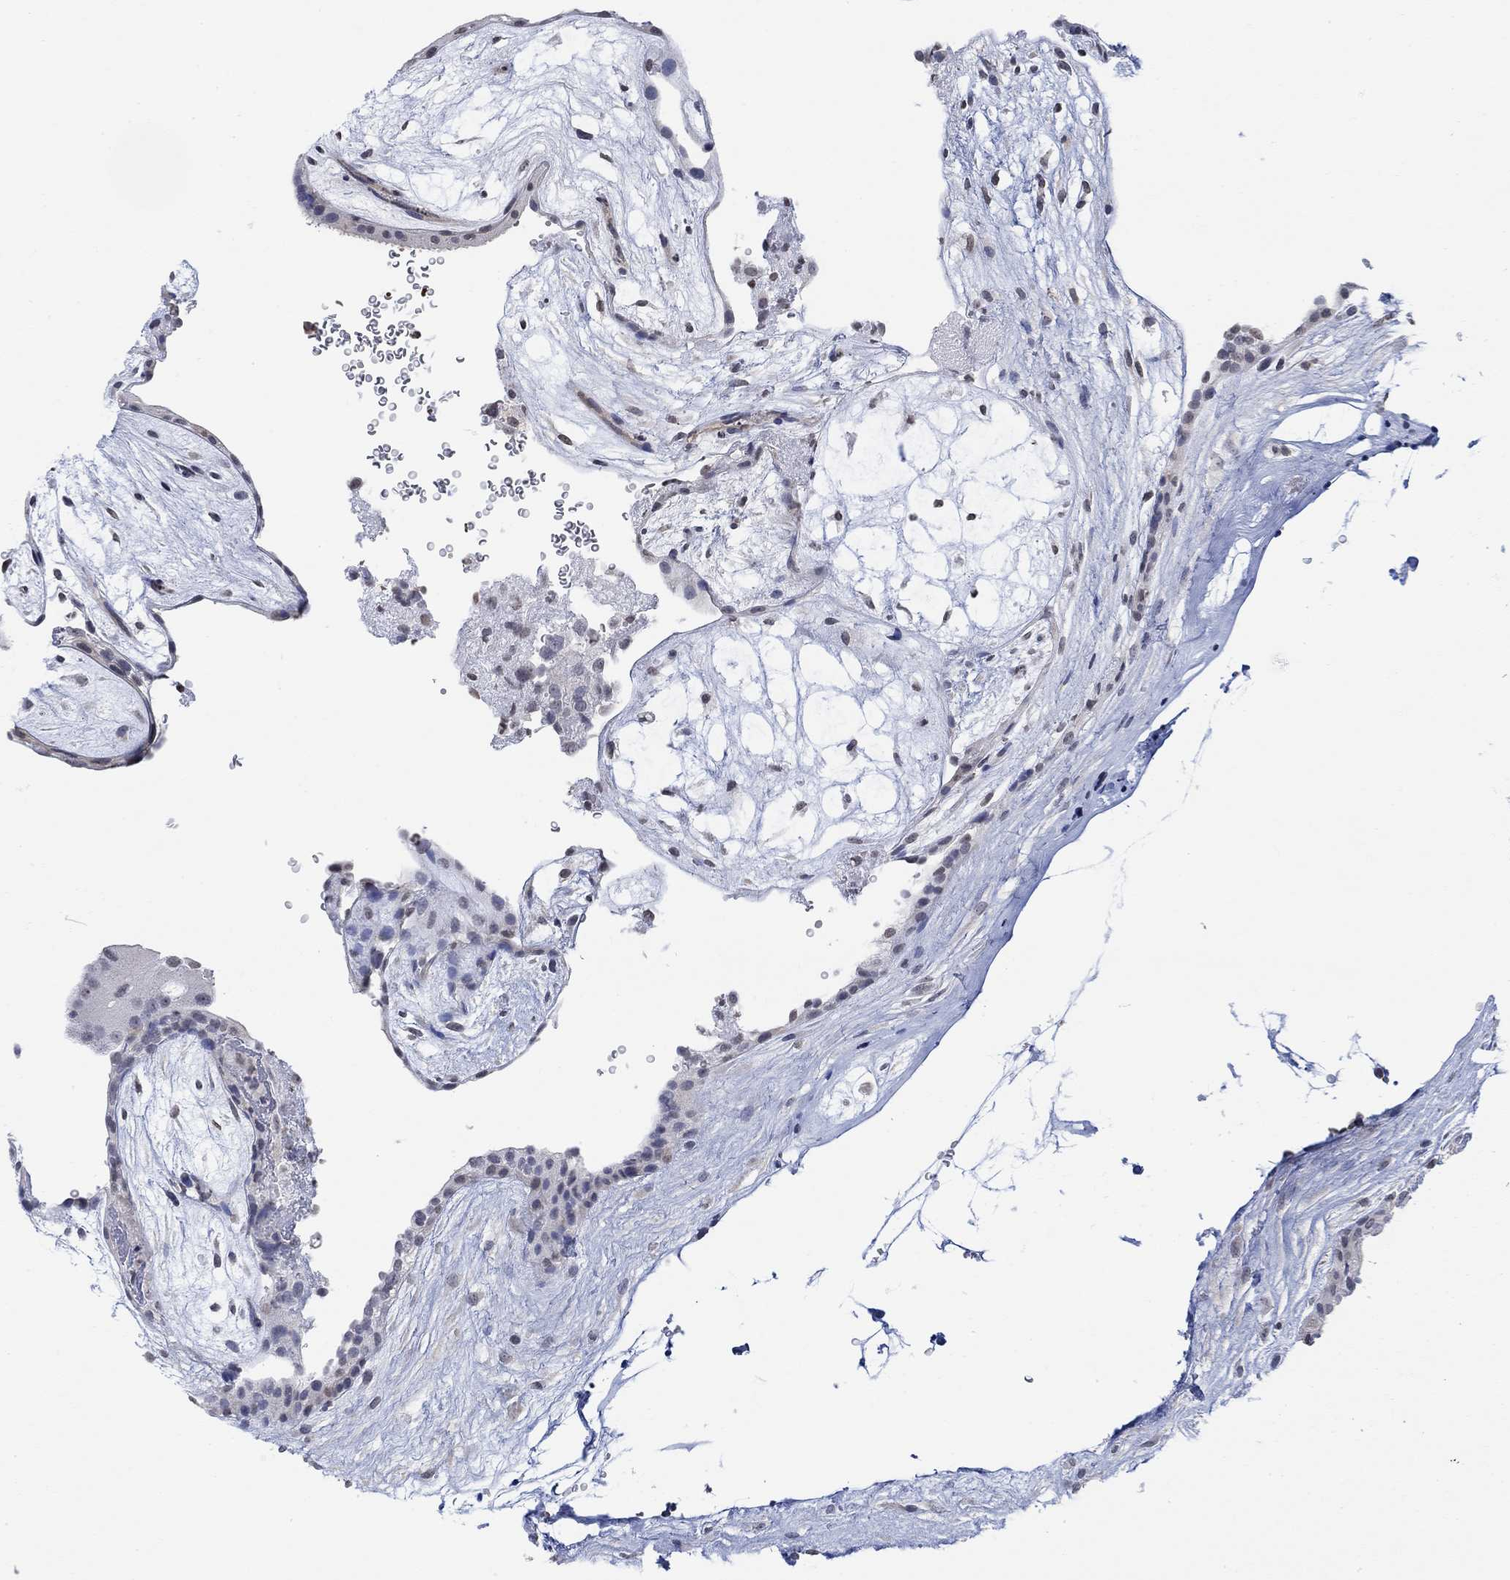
{"staining": {"intensity": "negative", "quantity": "none", "location": "none"}, "tissue": "placenta", "cell_type": "Decidual cells", "image_type": "normal", "snomed": [{"axis": "morphology", "description": "Normal tissue, NOS"}, {"axis": "topography", "description": "Placenta"}], "caption": "The image exhibits no staining of decidual cells in benign placenta. The staining is performed using DAB brown chromogen with nuclei counter-stained in using hematoxylin.", "gene": "TMEM255A", "patient": {"sex": "female", "age": 19}}